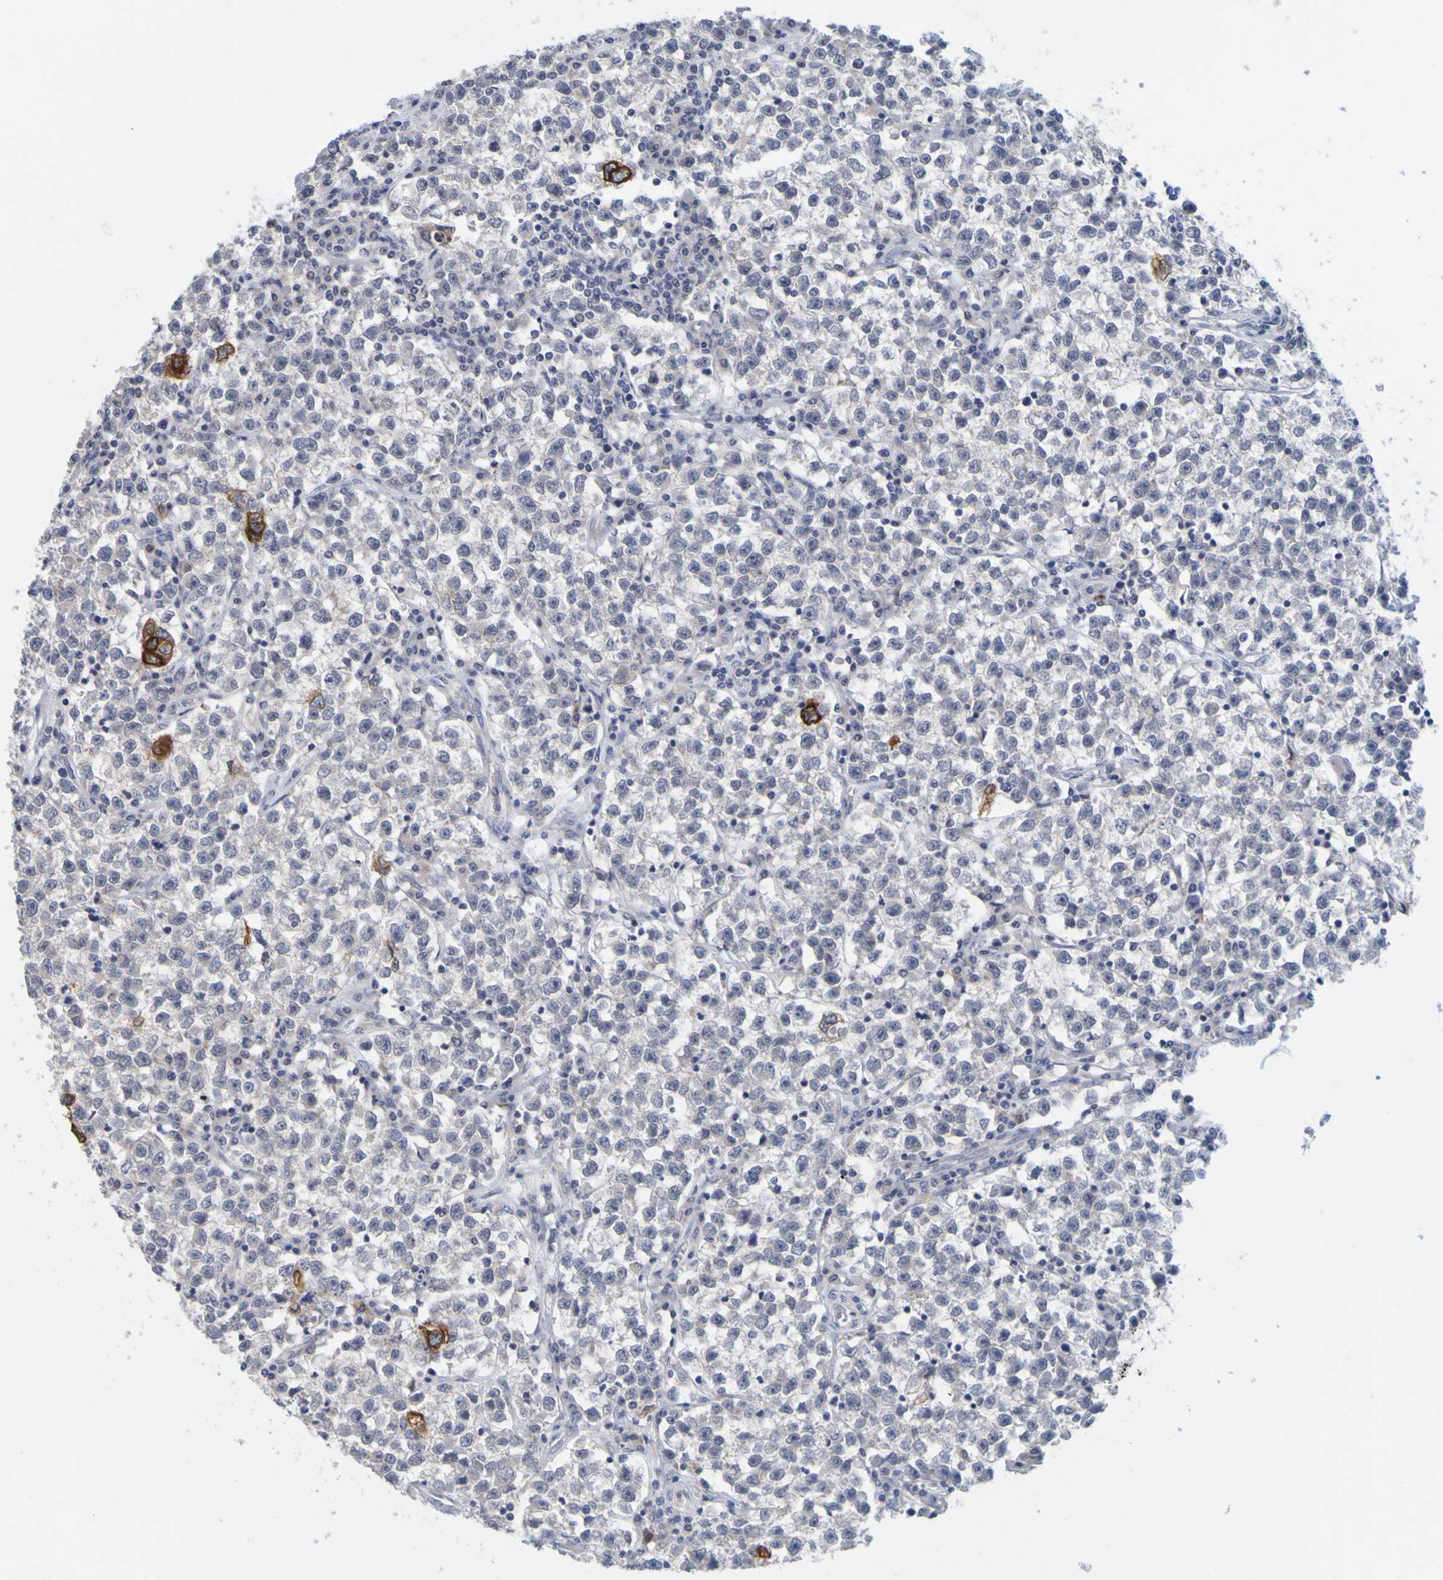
{"staining": {"intensity": "negative", "quantity": "none", "location": "none"}, "tissue": "testis cancer", "cell_type": "Tumor cells", "image_type": "cancer", "snomed": [{"axis": "morphology", "description": "Seminoma, NOS"}, {"axis": "topography", "description": "Testis"}], "caption": "Histopathology image shows no significant protein expression in tumor cells of testis cancer (seminoma).", "gene": "ENDOU", "patient": {"sex": "male", "age": 22}}